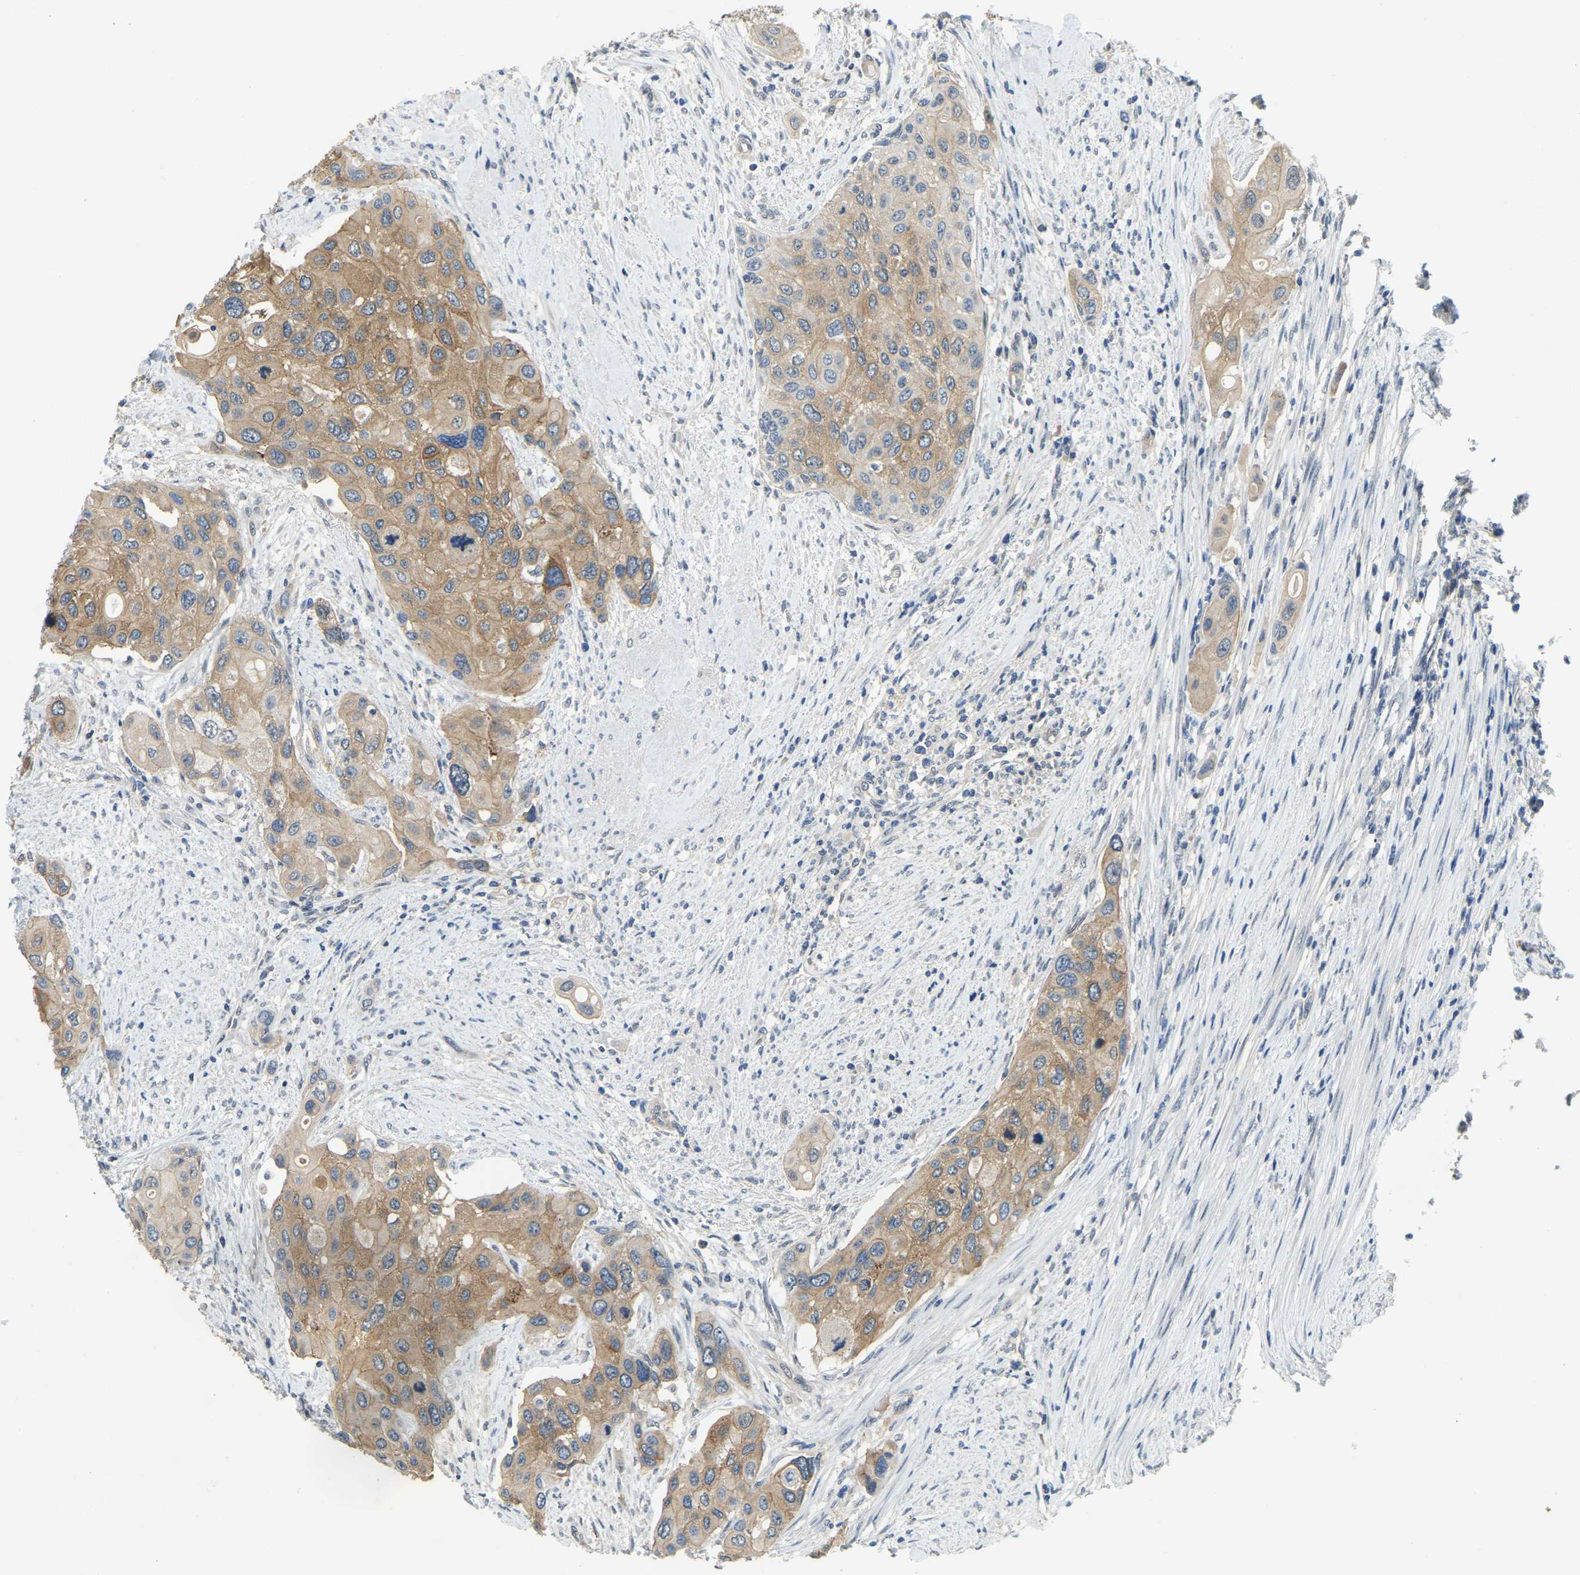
{"staining": {"intensity": "moderate", "quantity": "25%-75%", "location": "cytoplasmic/membranous"}, "tissue": "urothelial cancer", "cell_type": "Tumor cells", "image_type": "cancer", "snomed": [{"axis": "morphology", "description": "Urothelial carcinoma, High grade"}, {"axis": "topography", "description": "Urinary bladder"}], "caption": "There is medium levels of moderate cytoplasmic/membranous expression in tumor cells of urothelial cancer, as demonstrated by immunohistochemical staining (brown color).", "gene": "AHNAK", "patient": {"sex": "female", "age": 56}}